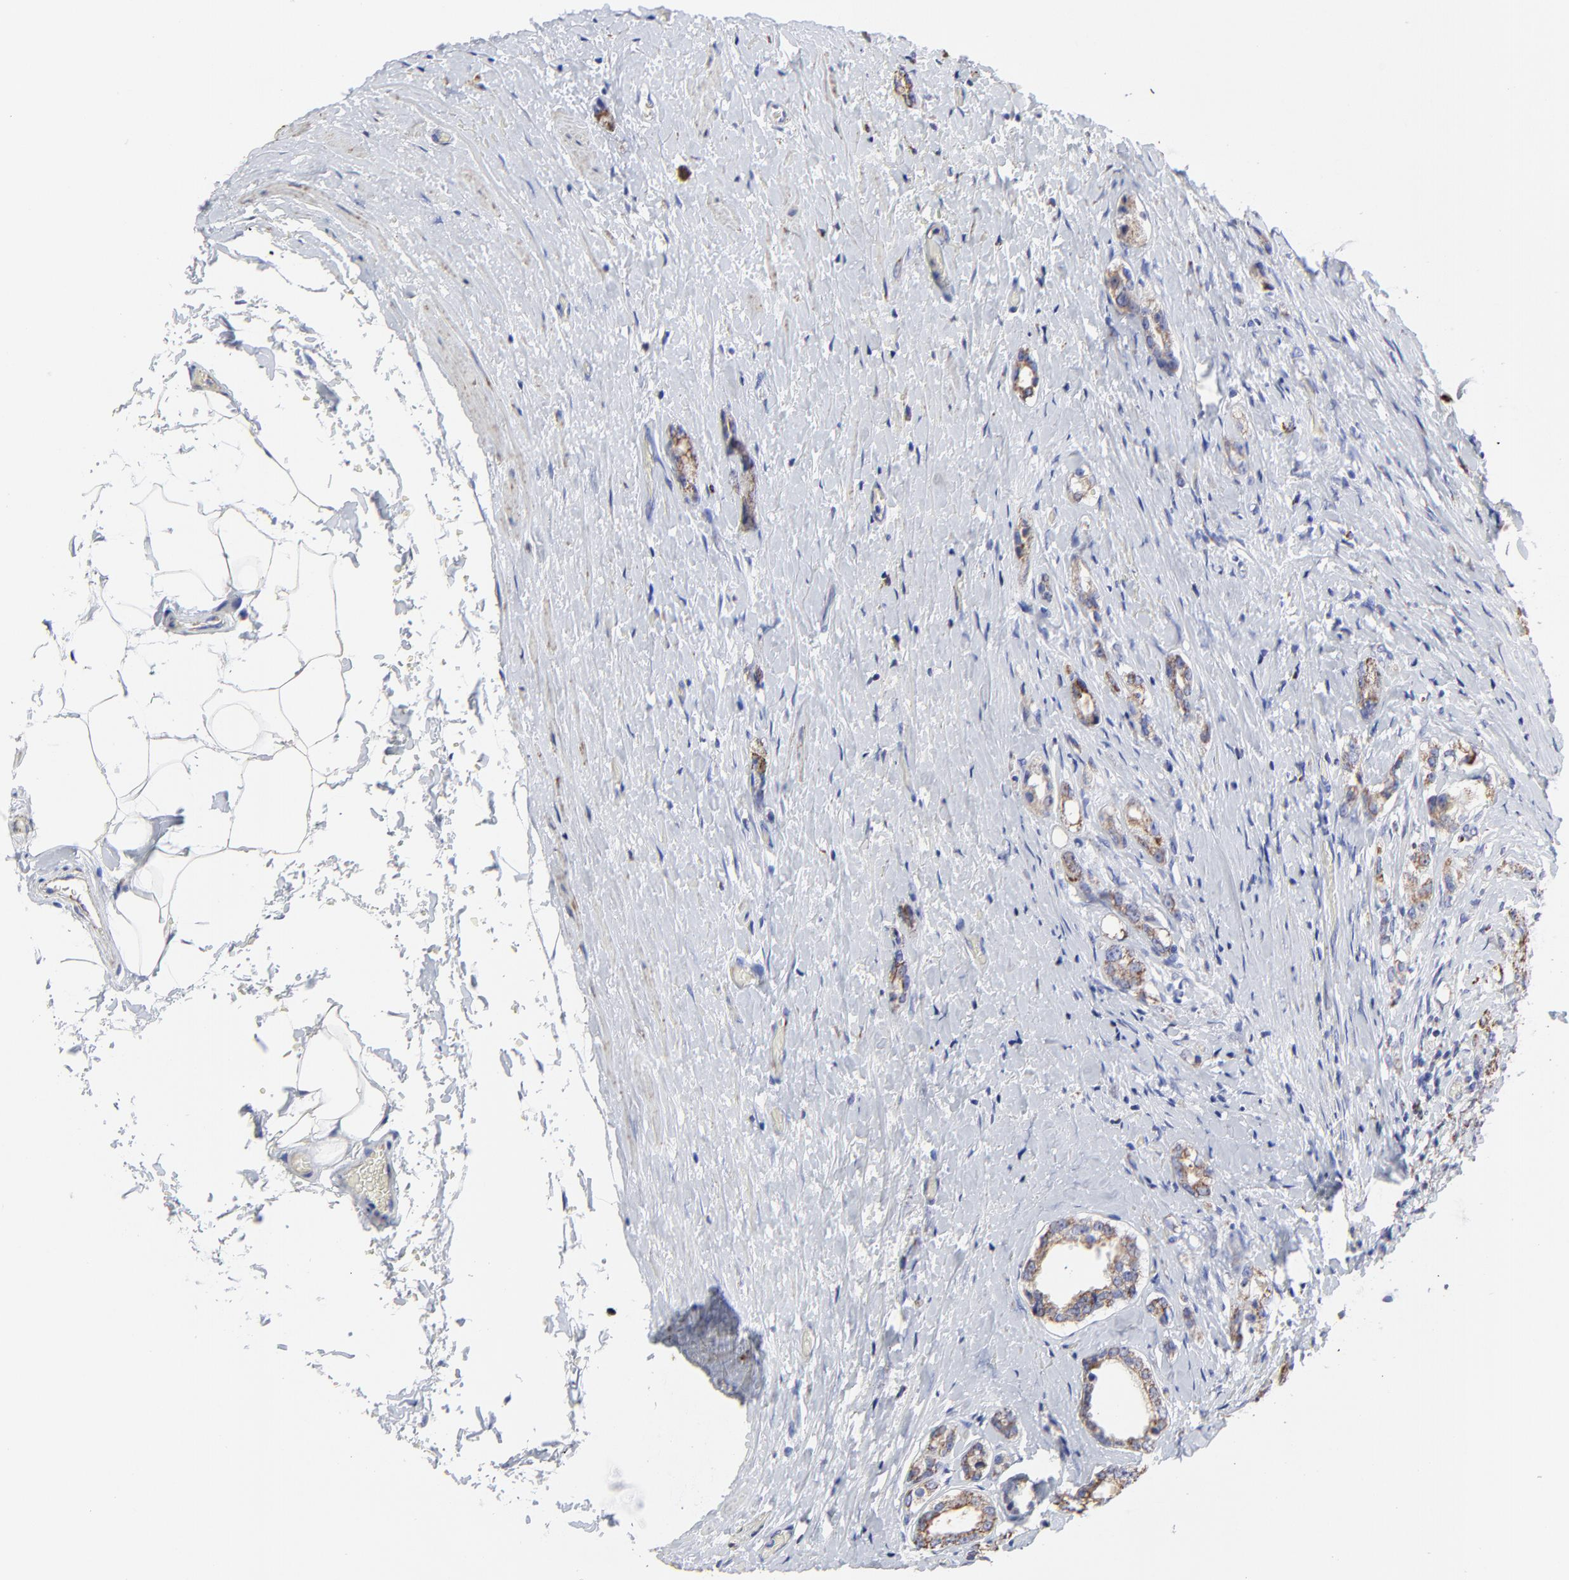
{"staining": {"intensity": "weak", "quantity": ">75%", "location": "cytoplasmic/membranous"}, "tissue": "prostate cancer", "cell_type": "Tumor cells", "image_type": "cancer", "snomed": [{"axis": "morphology", "description": "Adenocarcinoma, Medium grade"}, {"axis": "topography", "description": "Prostate"}], "caption": "Tumor cells display low levels of weak cytoplasmic/membranous expression in approximately >75% of cells in human prostate cancer (medium-grade adenocarcinoma).", "gene": "PINK1", "patient": {"sex": "male", "age": 59}}